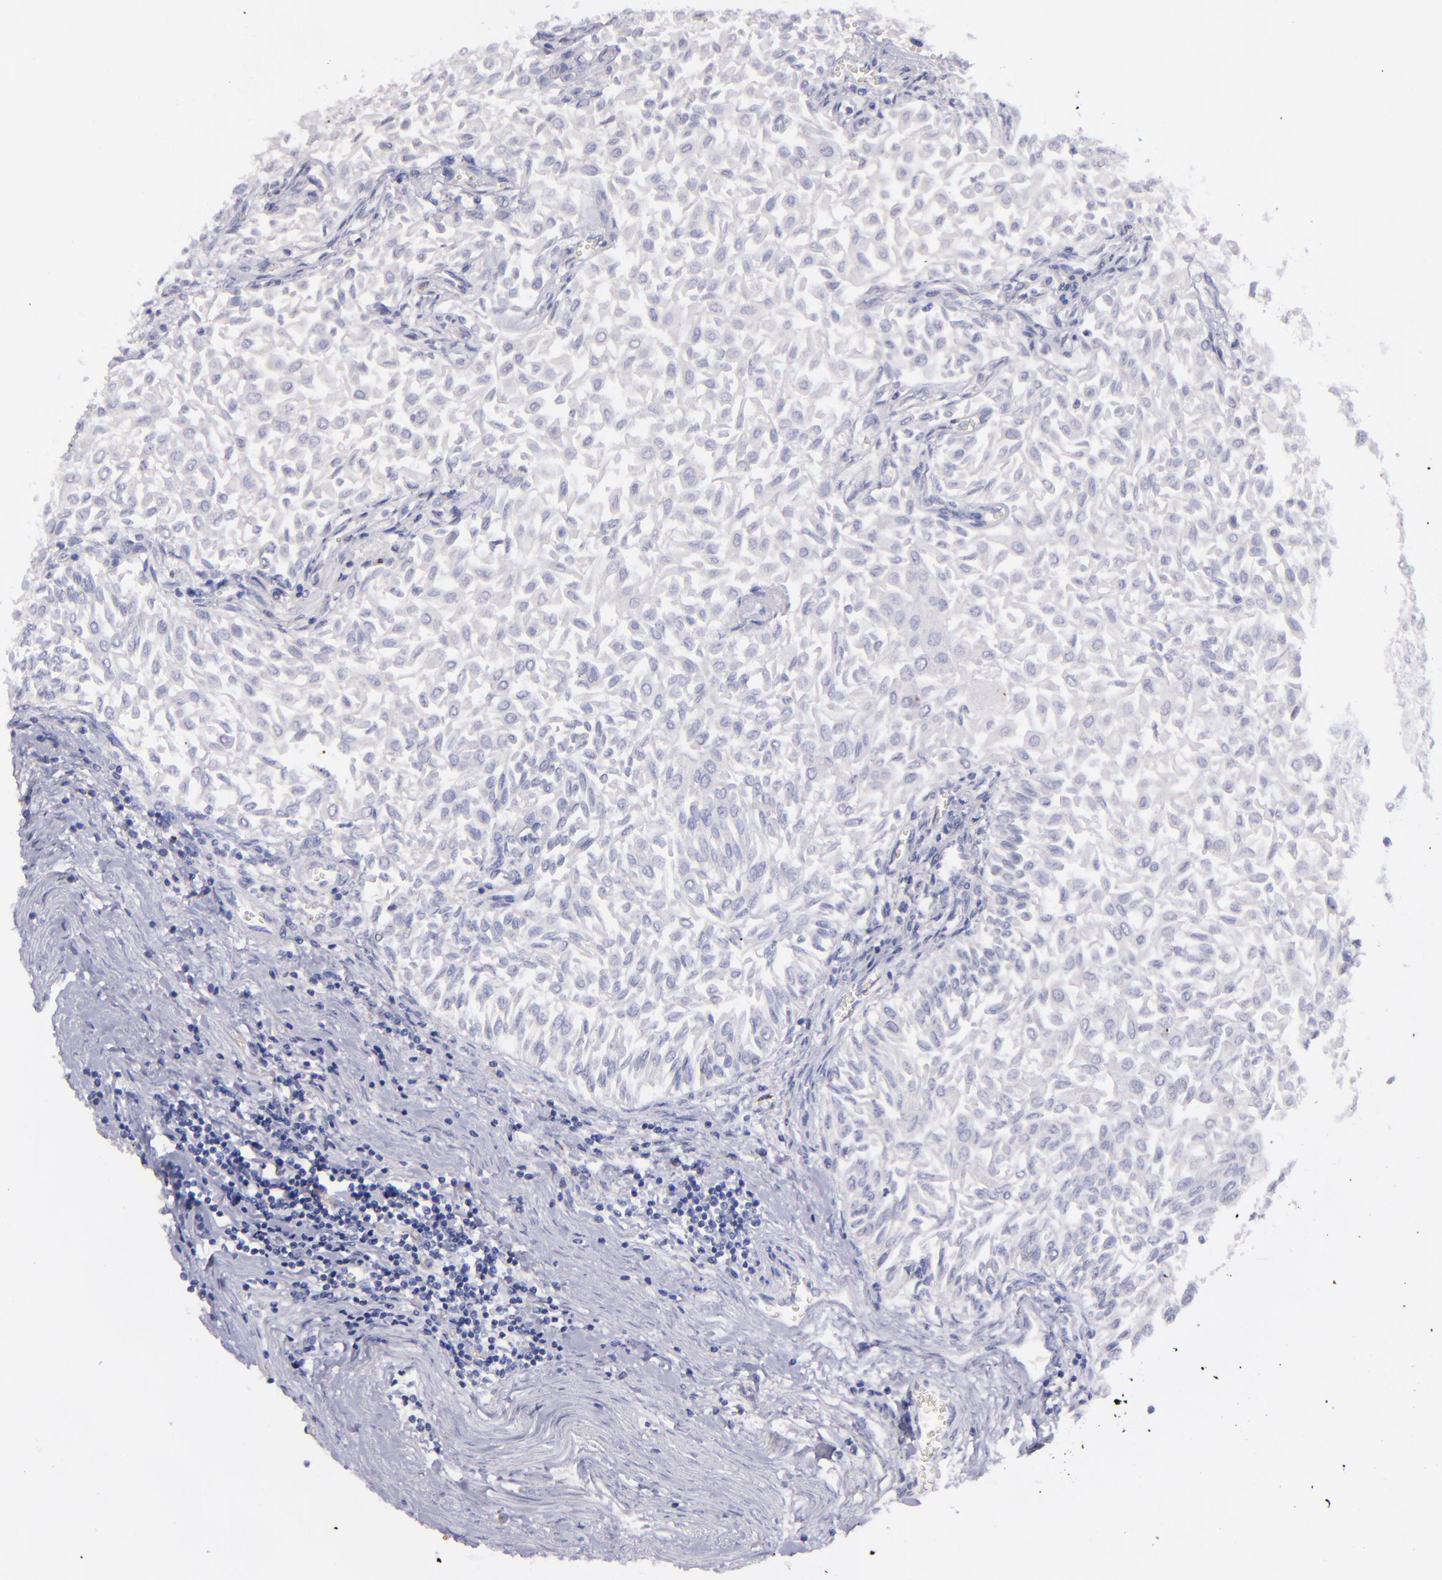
{"staining": {"intensity": "negative", "quantity": "none", "location": "none"}, "tissue": "urothelial cancer", "cell_type": "Tumor cells", "image_type": "cancer", "snomed": [{"axis": "morphology", "description": "Urothelial carcinoma, Low grade"}, {"axis": "topography", "description": "Urinary bladder"}], "caption": "High magnification brightfield microscopy of low-grade urothelial carcinoma stained with DAB (3,3'-diaminobenzidine) (brown) and counterstained with hematoxylin (blue): tumor cells show no significant positivity. The staining was performed using DAB to visualize the protein expression in brown, while the nuclei were stained in blue with hematoxylin (Magnification: 20x).", "gene": "SNAP25", "patient": {"sex": "male", "age": 64}}